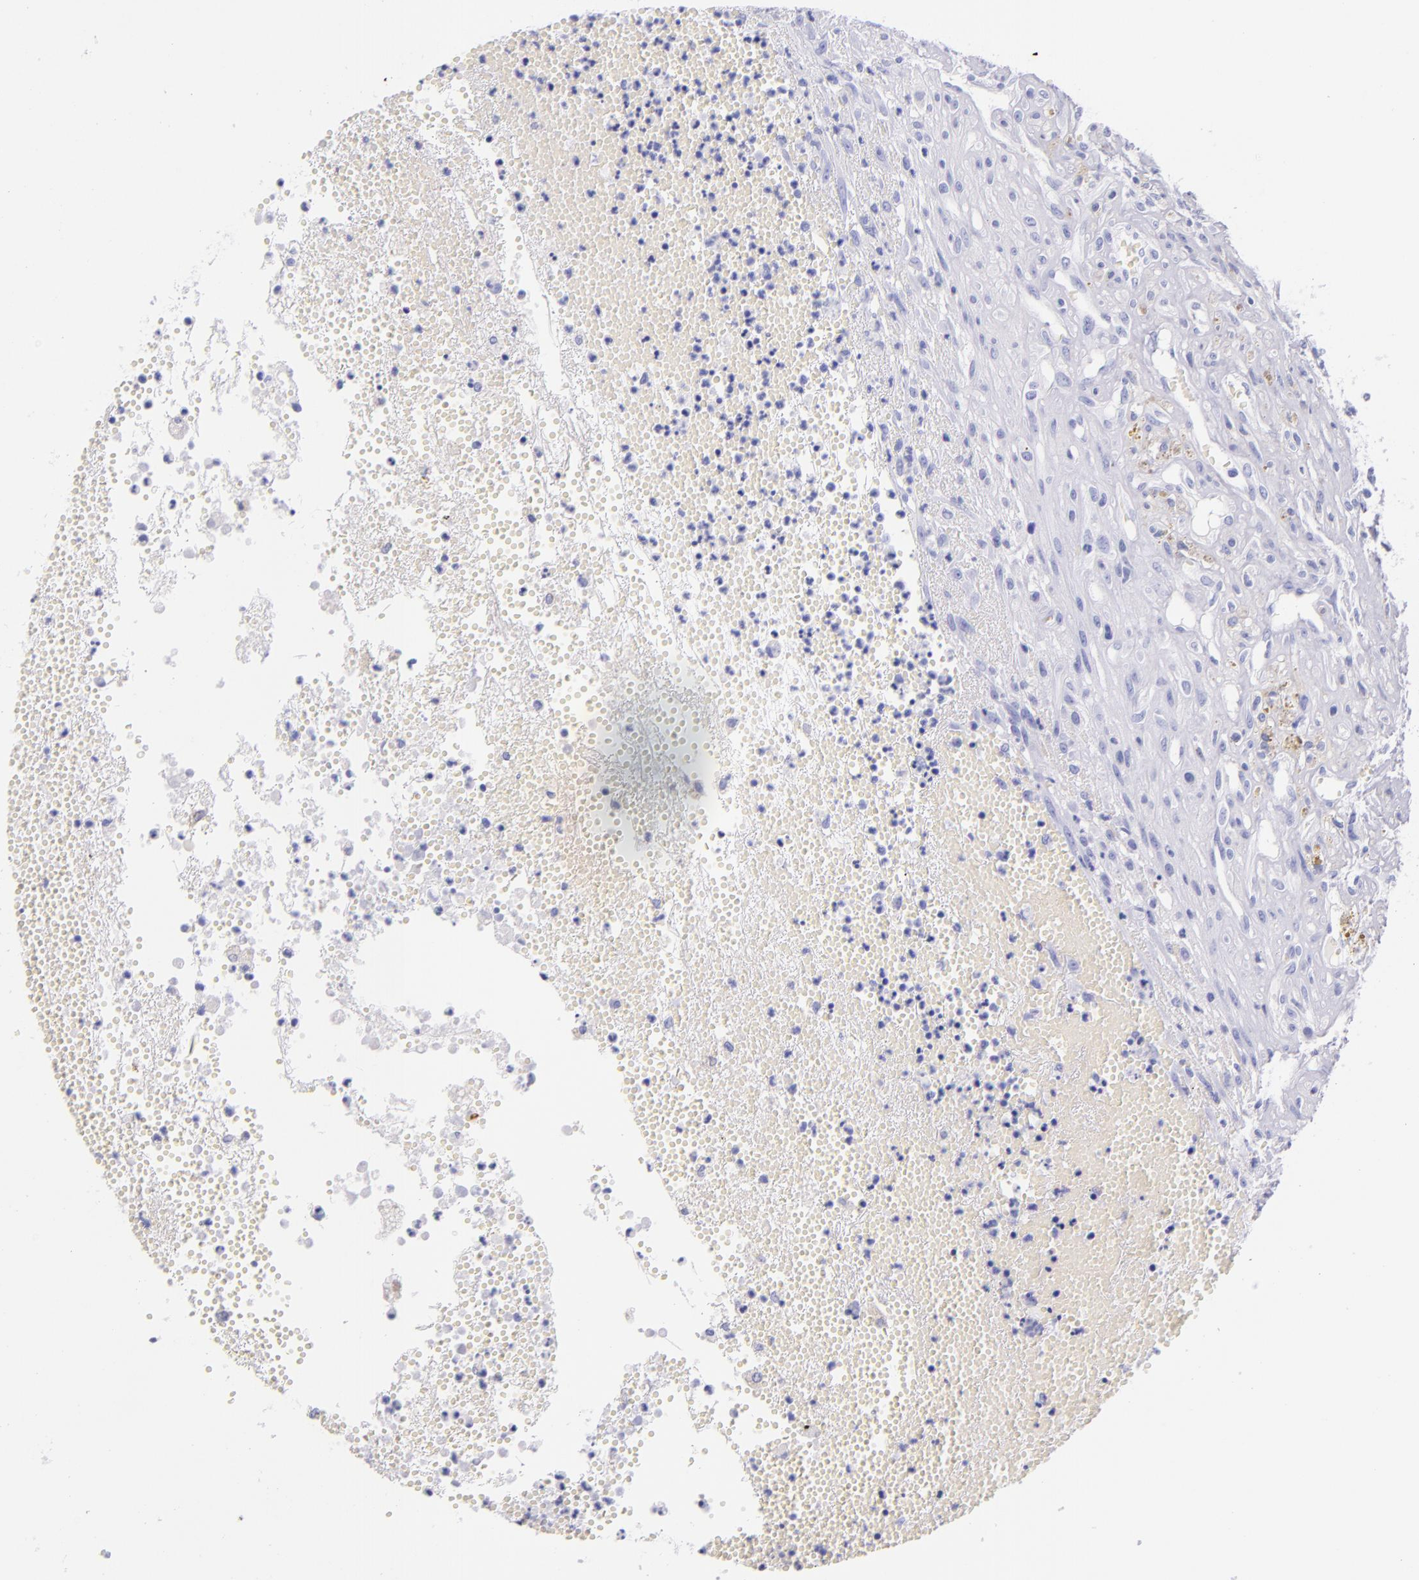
{"staining": {"intensity": "negative", "quantity": "none", "location": "none"}, "tissue": "glioma", "cell_type": "Tumor cells", "image_type": "cancer", "snomed": [{"axis": "morphology", "description": "Glioma, malignant, High grade"}, {"axis": "topography", "description": "Brain"}], "caption": "DAB (3,3'-diaminobenzidine) immunohistochemical staining of malignant glioma (high-grade) demonstrates no significant positivity in tumor cells.", "gene": "SFTPB", "patient": {"sex": "male", "age": 66}}